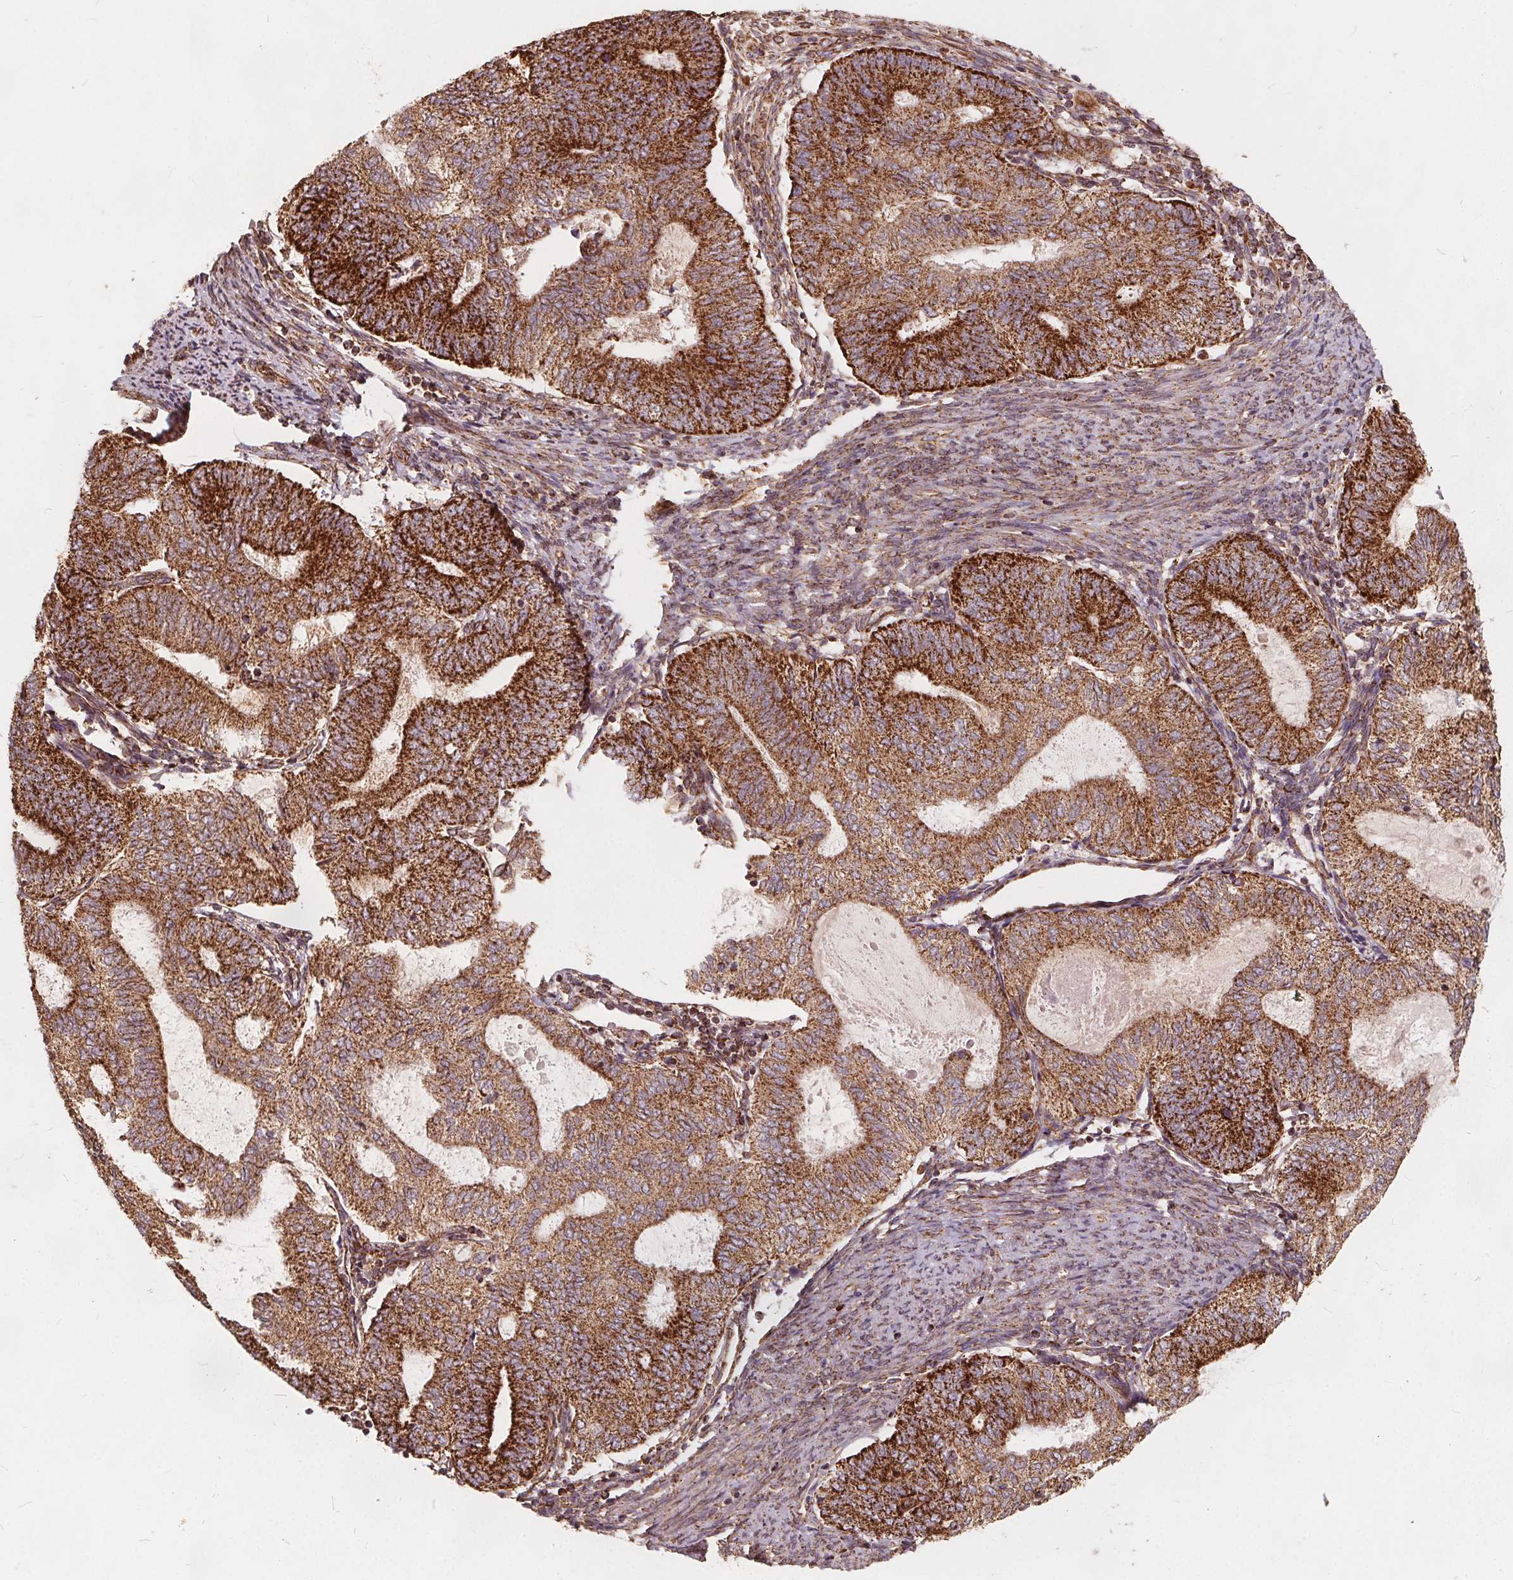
{"staining": {"intensity": "strong", "quantity": ">75%", "location": "cytoplasmic/membranous"}, "tissue": "endometrial cancer", "cell_type": "Tumor cells", "image_type": "cancer", "snomed": [{"axis": "morphology", "description": "Adenocarcinoma, NOS"}, {"axis": "topography", "description": "Endometrium"}], "caption": "DAB immunohistochemical staining of adenocarcinoma (endometrial) displays strong cytoplasmic/membranous protein expression in about >75% of tumor cells.", "gene": "PLSCR3", "patient": {"sex": "female", "age": 65}}